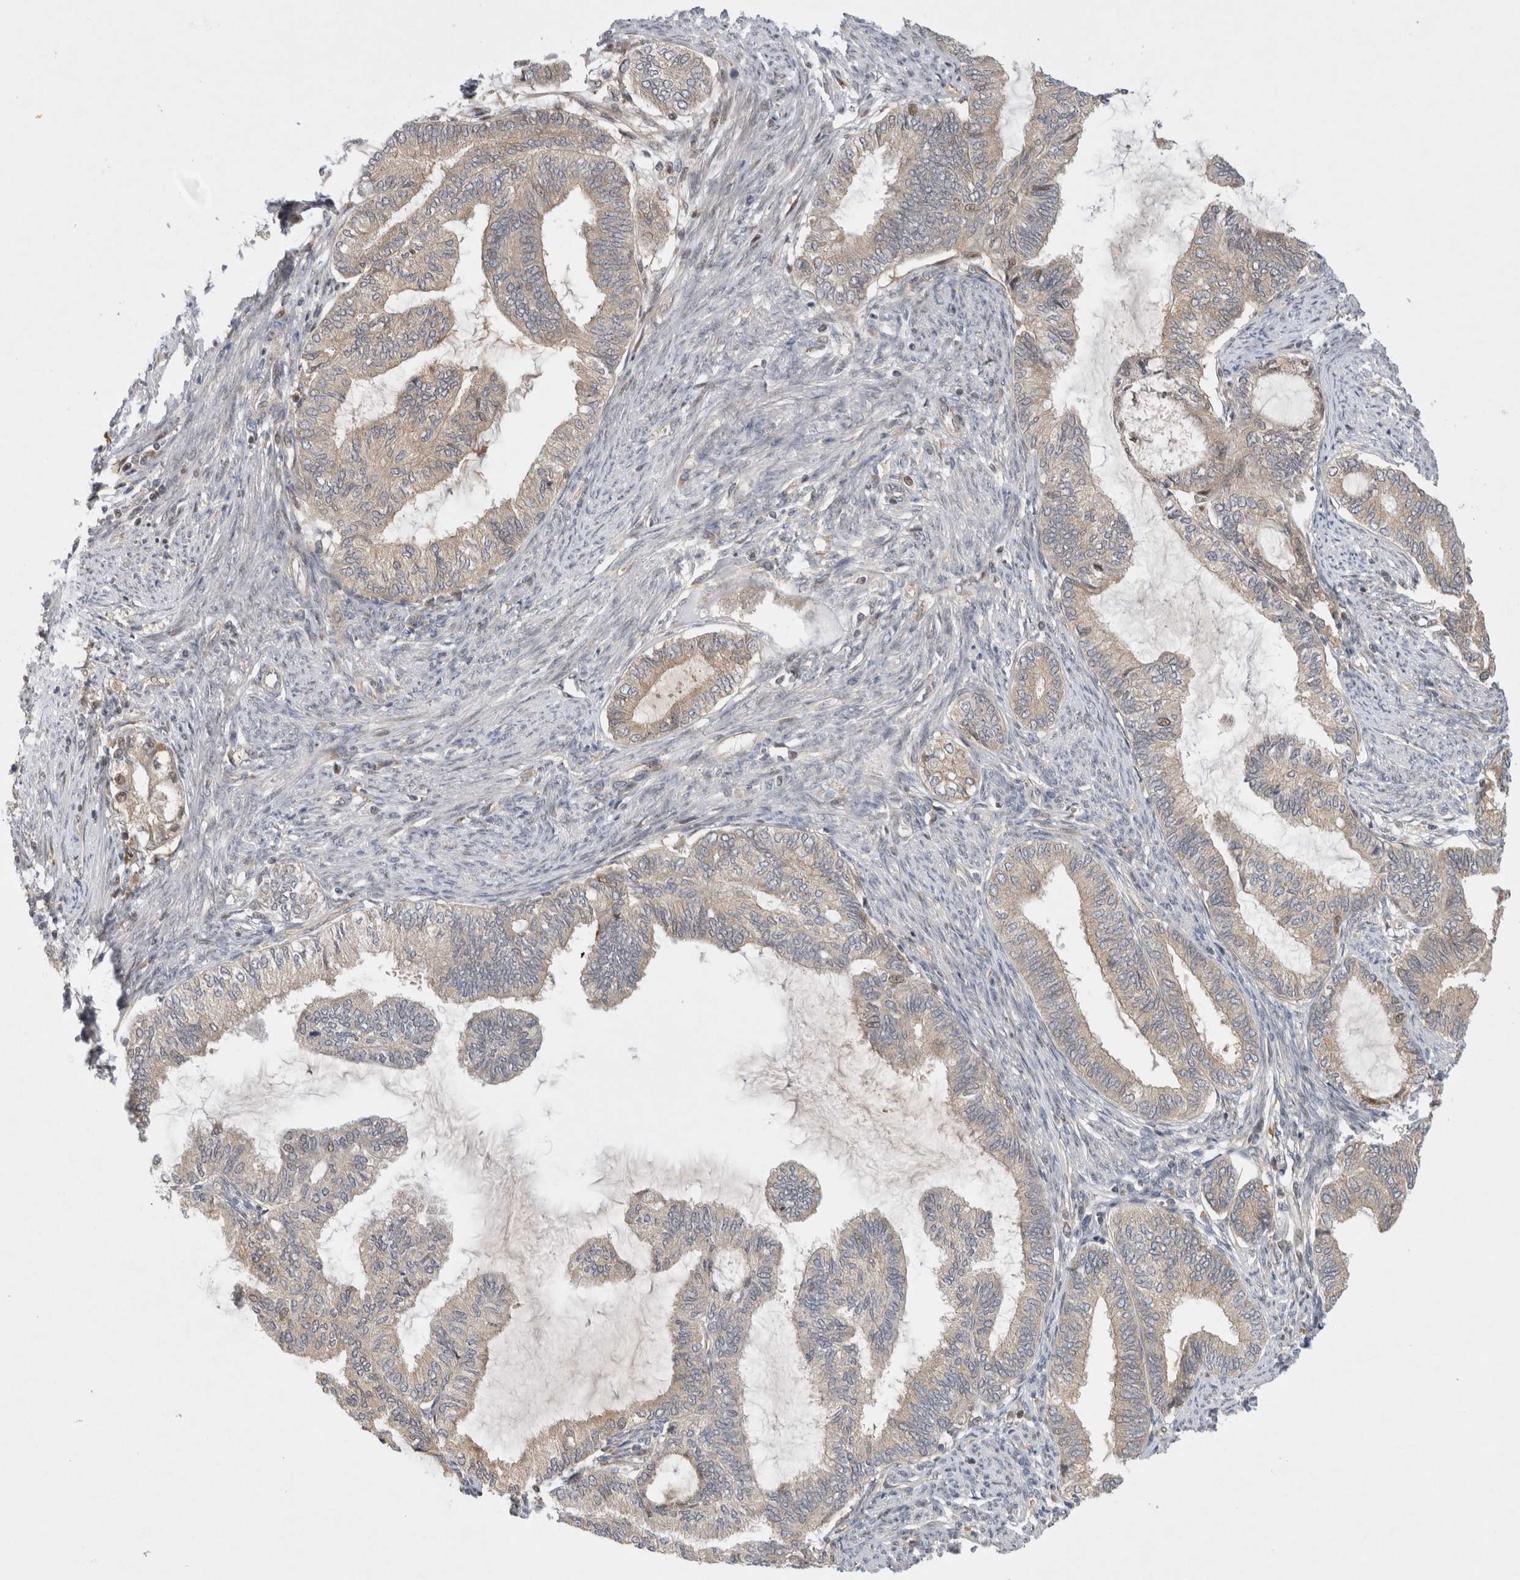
{"staining": {"intensity": "weak", "quantity": "<25%", "location": "cytoplasmic/membranous"}, "tissue": "endometrial cancer", "cell_type": "Tumor cells", "image_type": "cancer", "snomed": [{"axis": "morphology", "description": "Adenocarcinoma, NOS"}, {"axis": "topography", "description": "Endometrium"}], "caption": "Tumor cells show no significant protein staining in endometrial adenocarcinoma.", "gene": "HTT", "patient": {"sex": "female", "age": 86}}